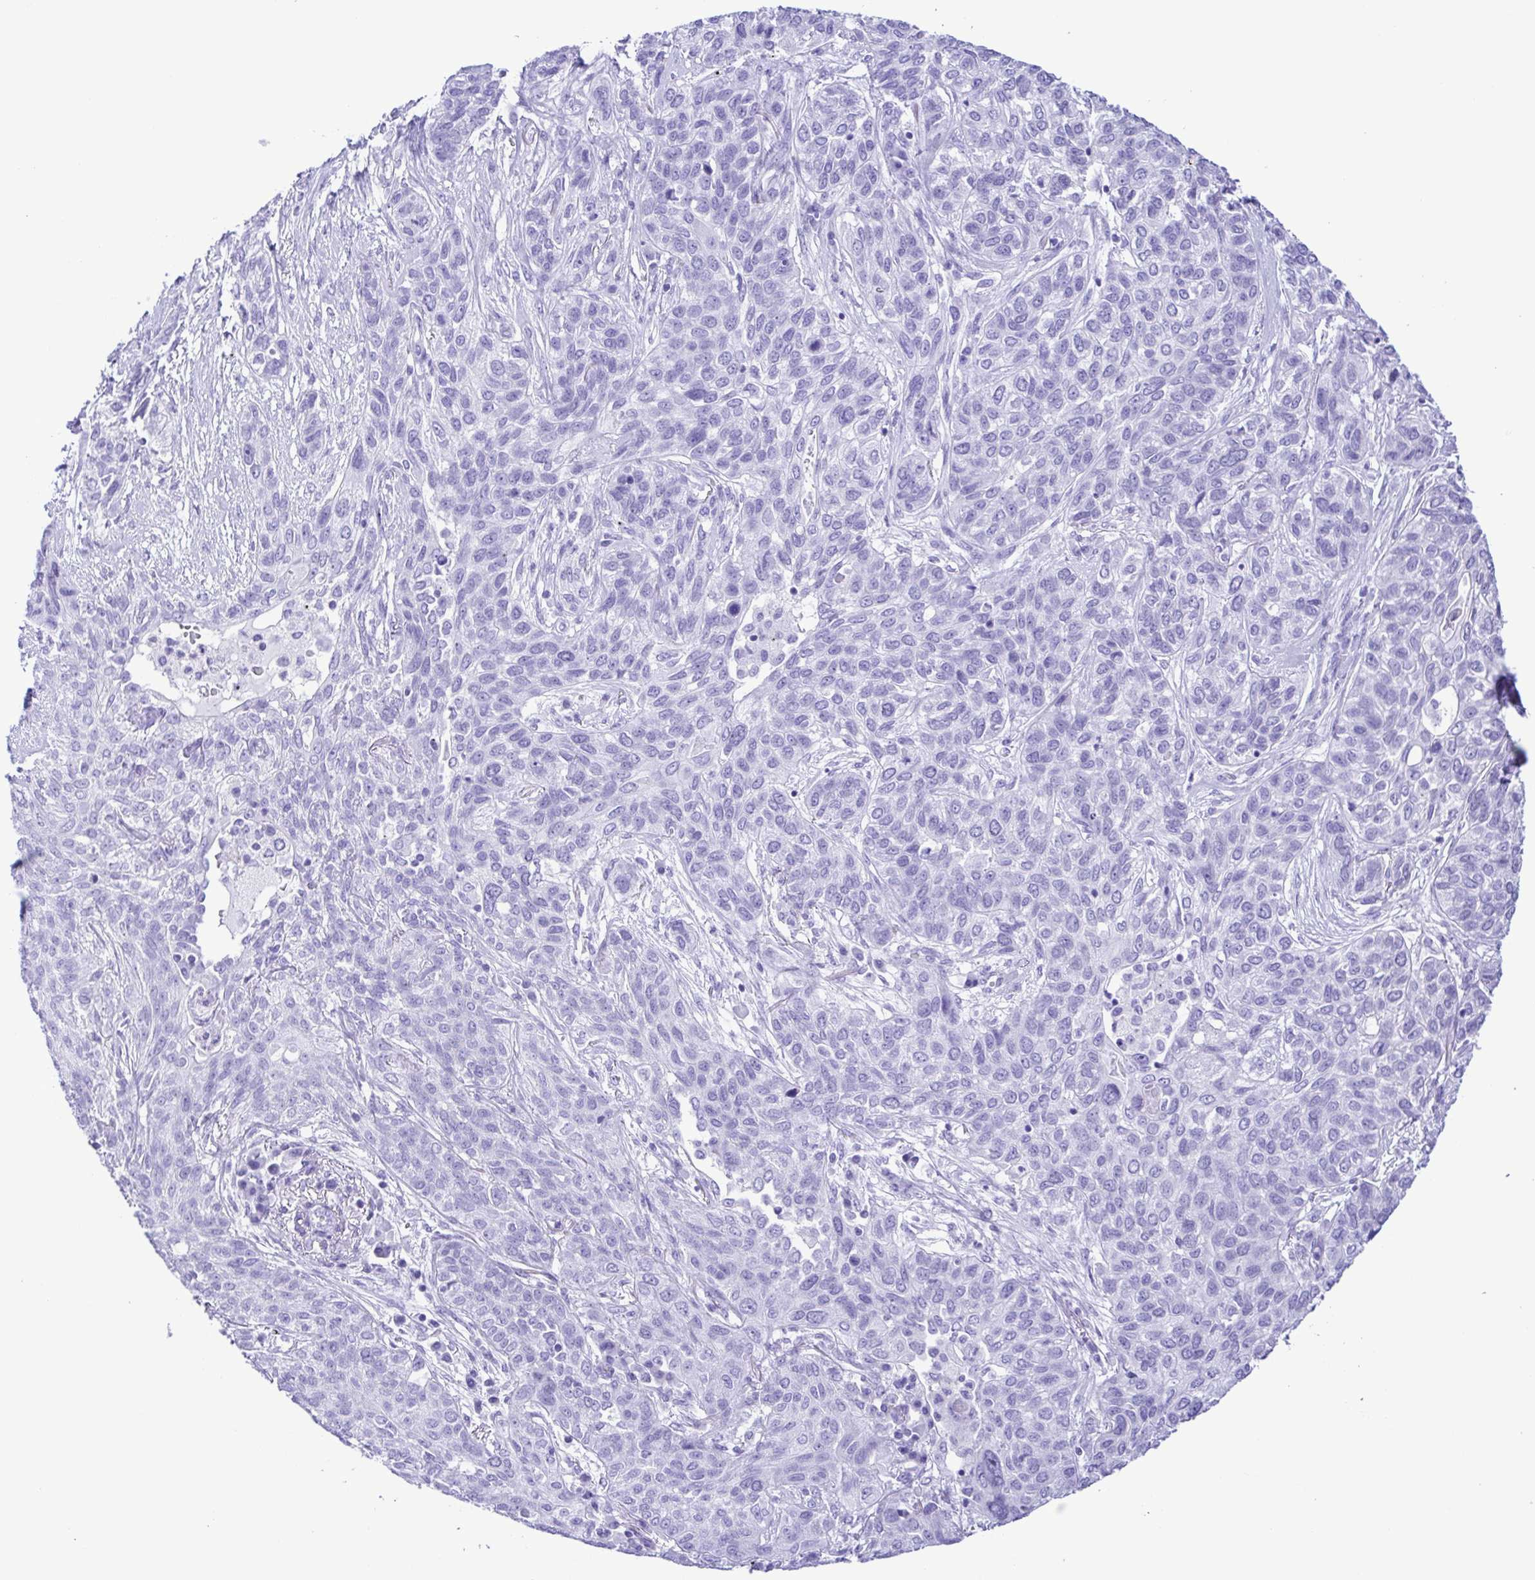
{"staining": {"intensity": "negative", "quantity": "none", "location": "none"}, "tissue": "lung cancer", "cell_type": "Tumor cells", "image_type": "cancer", "snomed": [{"axis": "morphology", "description": "Squamous cell carcinoma, NOS"}, {"axis": "topography", "description": "Lung"}], "caption": "This is an IHC histopathology image of lung cancer (squamous cell carcinoma). There is no positivity in tumor cells.", "gene": "ERP27", "patient": {"sex": "female", "age": 70}}